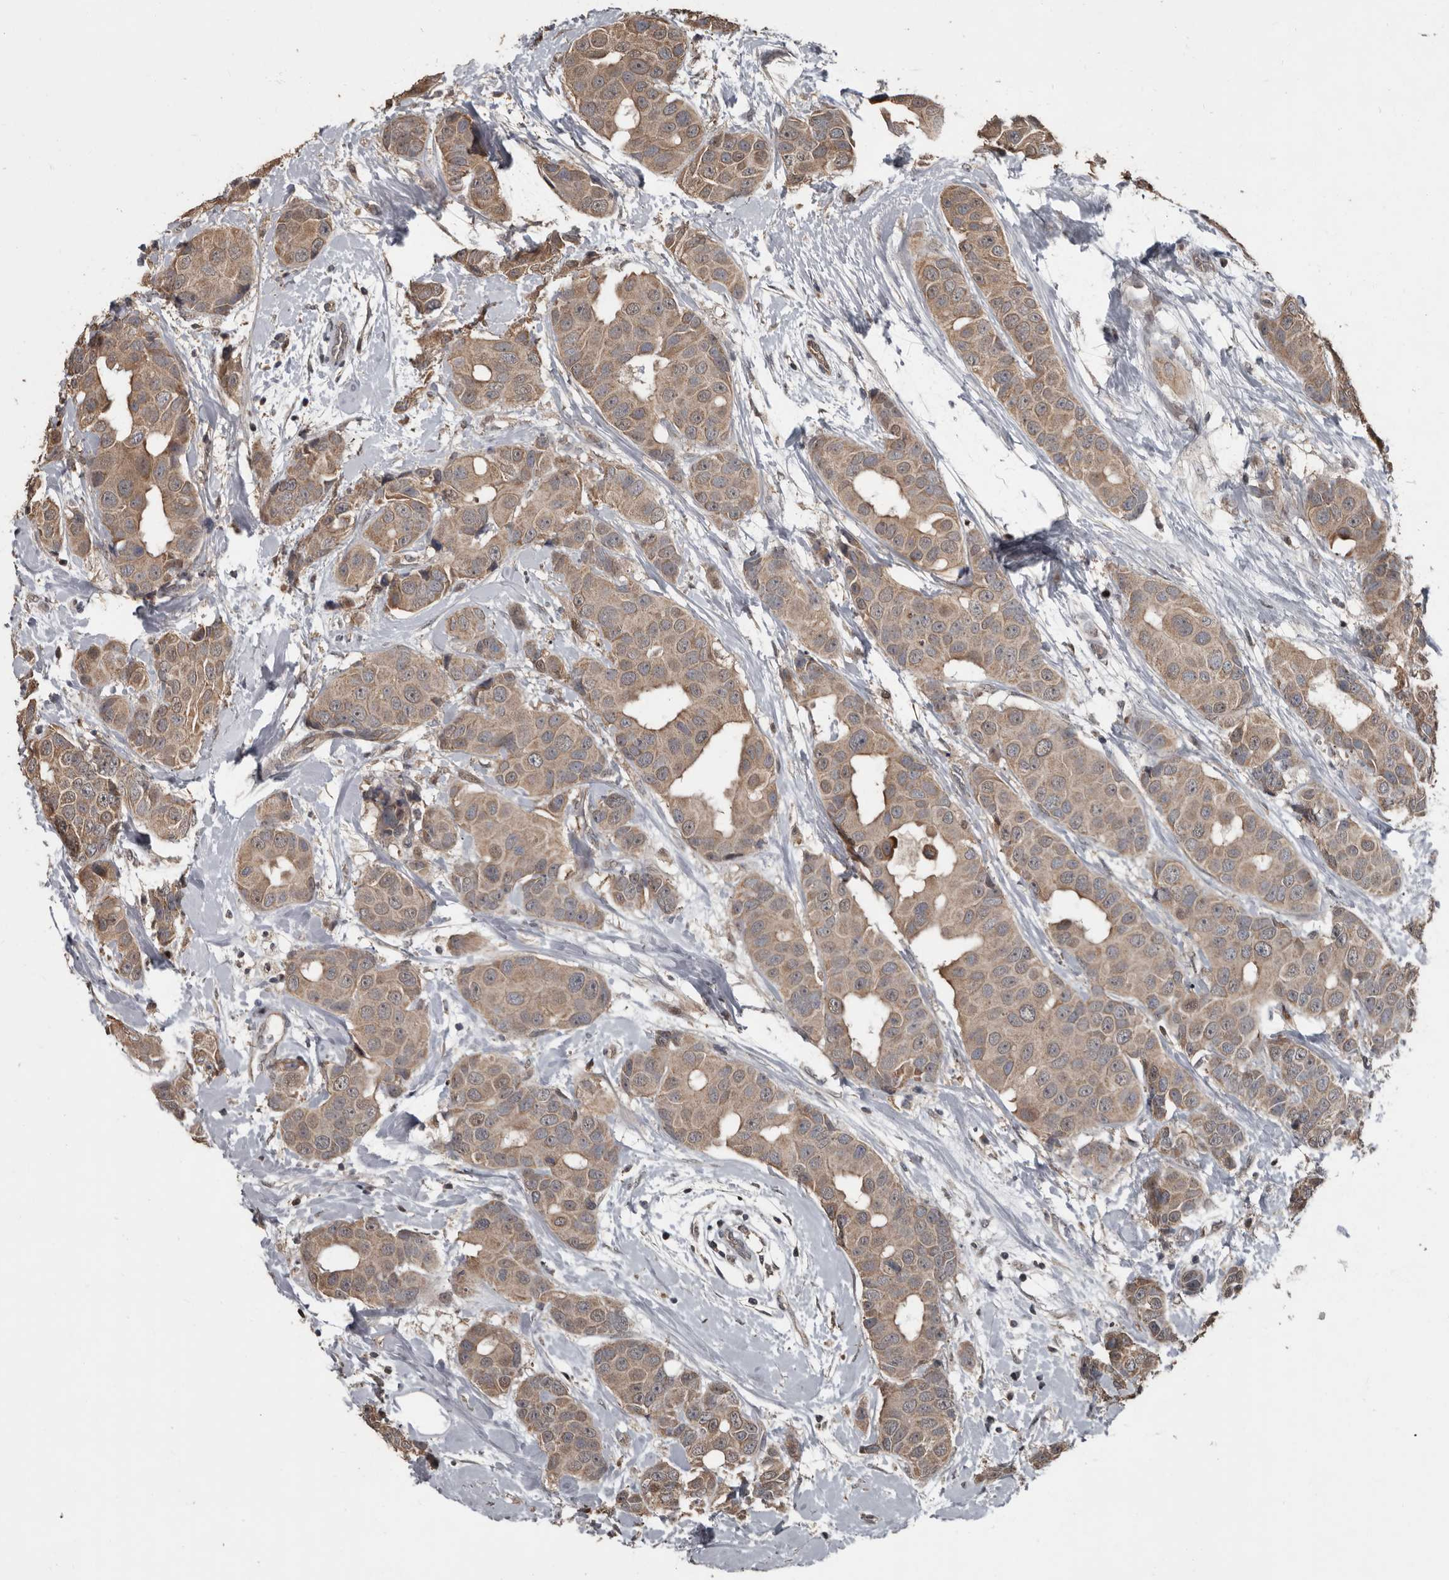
{"staining": {"intensity": "moderate", "quantity": ">75%", "location": "cytoplasmic/membranous"}, "tissue": "breast cancer", "cell_type": "Tumor cells", "image_type": "cancer", "snomed": [{"axis": "morphology", "description": "Normal tissue, NOS"}, {"axis": "morphology", "description": "Duct carcinoma"}, {"axis": "topography", "description": "Breast"}], "caption": "Brown immunohistochemical staining in breast invasive ductal carcinoma shows moderate cytoplasmic/membranous expression in approximately >75% of tumor cells.", "gene": "FSBP", "patient": {"sex": "female", "age": 39}}